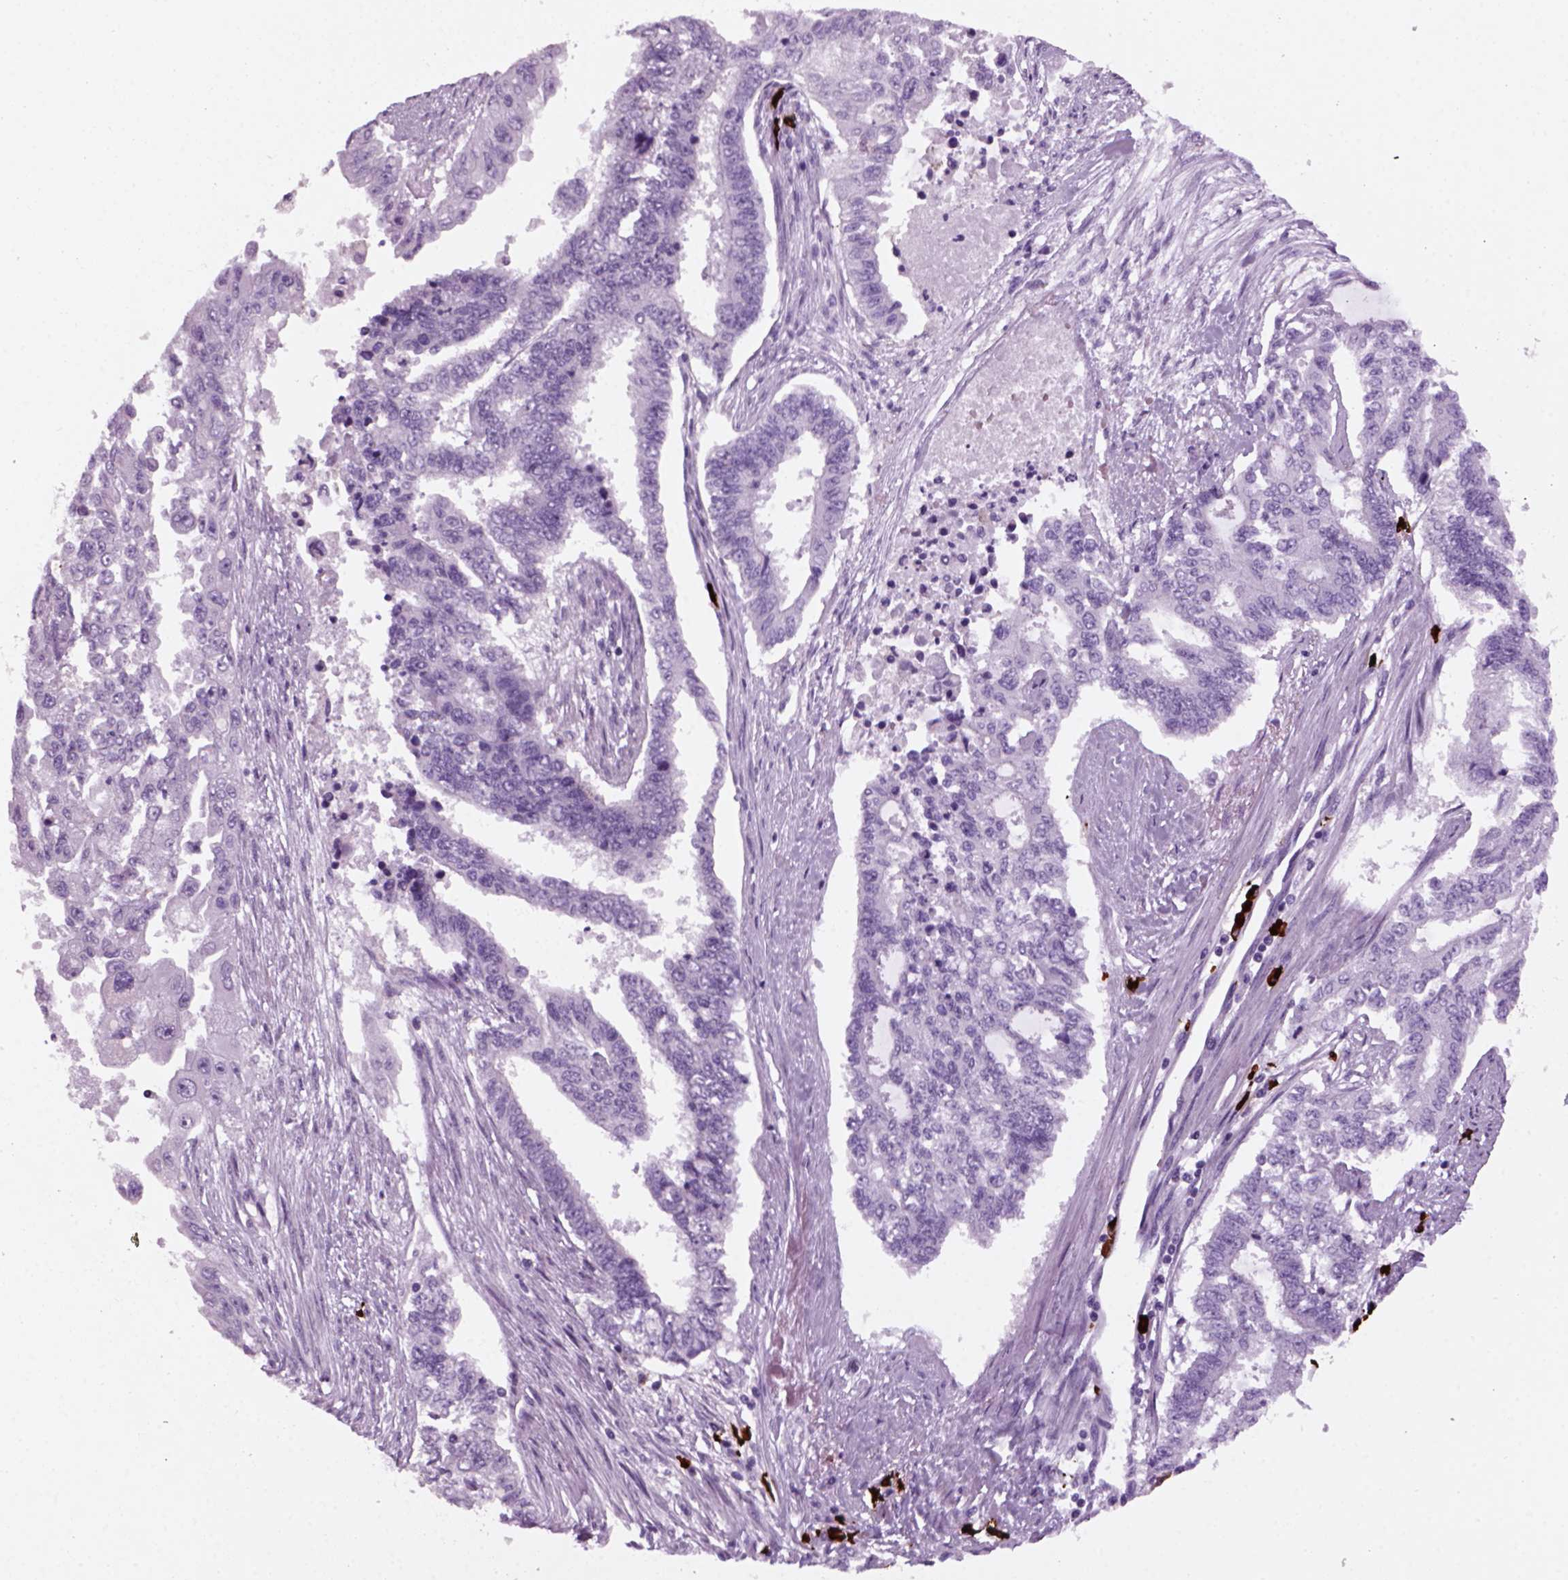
{"staining": {"intensity": "negative", "quantity": "none", "location": "none"}, "tissue": "endometrial cancer", "cell_type": "Tumor cells", "image_type": "cancer", "snomed": [{"axis": "morphology", "description": "Adenocarcinoma, NOS"}, {"axis": "topography", "description": "Uterus"}], "caption": "DAB (3,3'-diaminobenzidine) immunohistochemical staining of endometrial adenocarcinoma demonstrates no significant positivity in tumor cells.", "gene": "MZB1", "patient": {"sex": "female", "age": 59}}